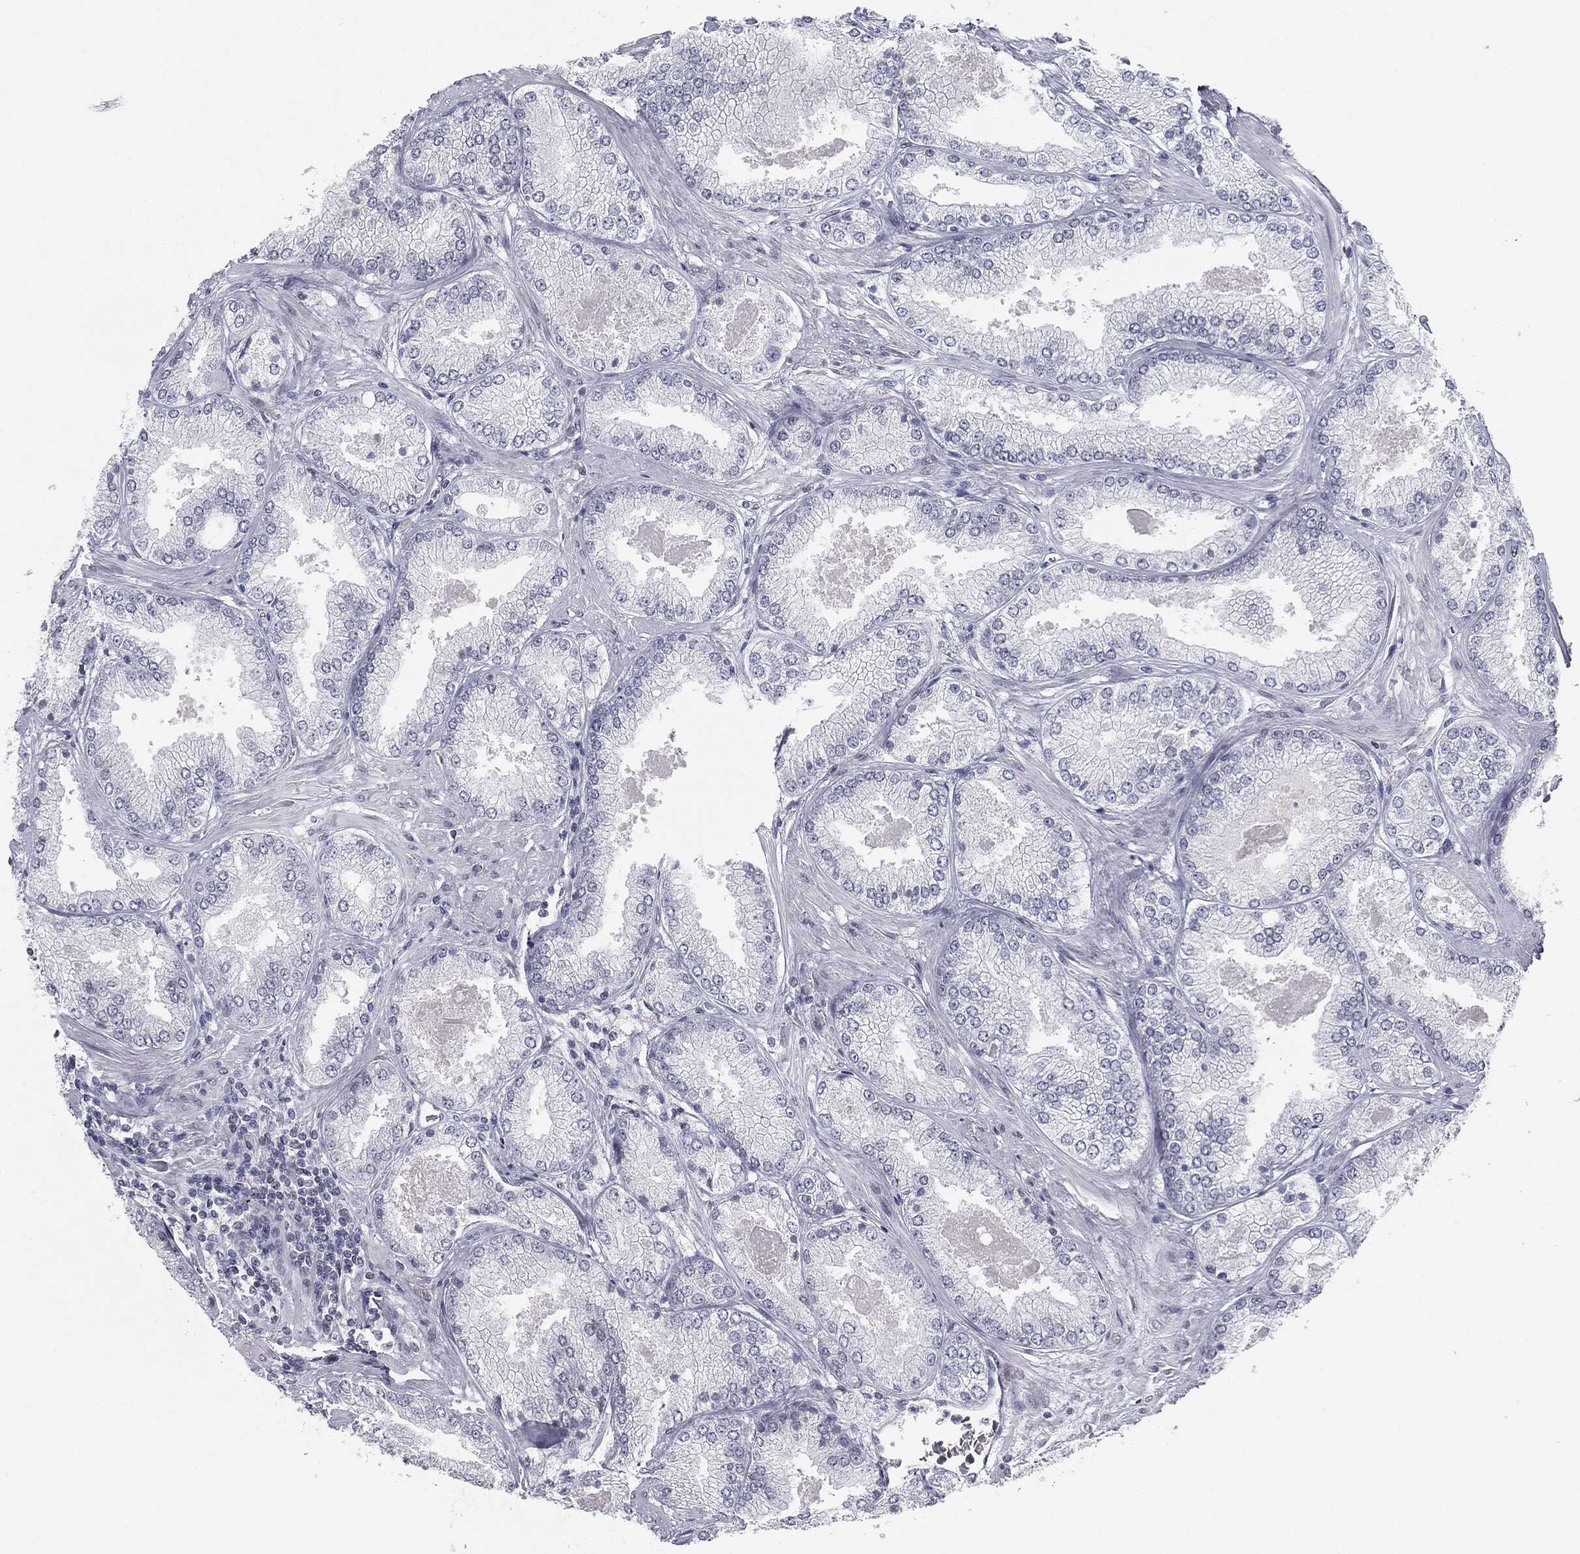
{"staining": {"intensity": "negative", "quantity": "none", "location": "none"}, "tissue": "prostate cancer", "cell_type": "Tumor cells", "image_type": "cancer", "snomed": [{"axis": "morphology", "description": "Adenocarcinoma, Low grade"}, {"axis": "topography", "description": "Prostate"}], "caption": "Immunohistochemistry photomicrograph of human adenocarcinoma (low-grade) (prostate) stained for a protein (brown), which shows no expression in tumor cells. (Brightfield microscopy of DAB (3,3'-diaminobenzidine) immunohistochemistry at high magnification).", "gene": "ALDOB", "patient": {"sex": "male", "age": 68}}